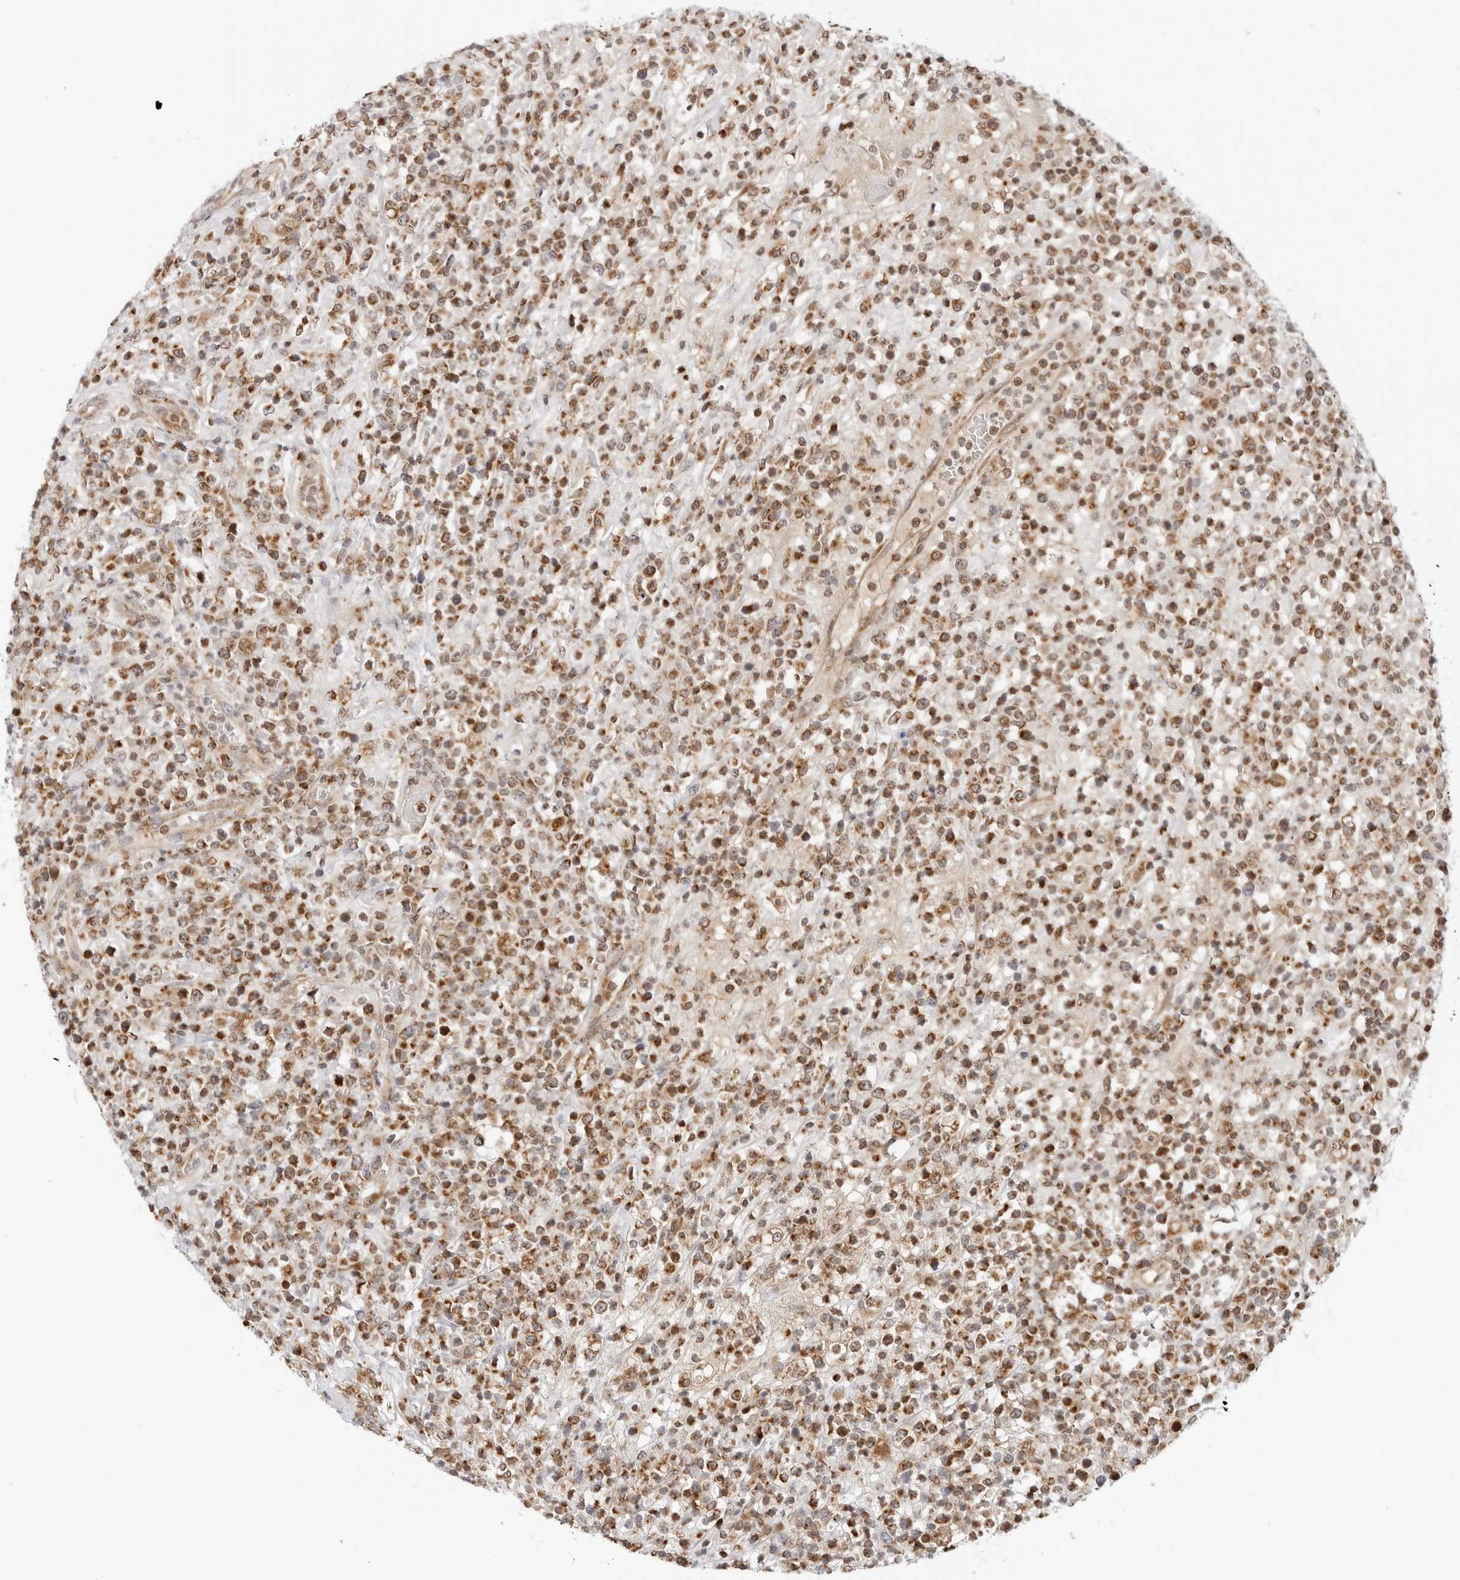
{"staining": {"intensity": "moderate", "quantity": ">75%", "location": "cytoplasmic/membranous"}, "tissue": "lymphoma", "cell_type": "Tumor cells", "image_type": "cancer", "snomed": [{"axis": "morphology", "description": "Malignant lymphoma, non-Hodgkin's type, High grade"}, {"axis": "topography", "description": "Colon"}], "caption": "Approximately >75% of tumor cells in lymphoma reveal moderate cytoplasmic/membranous protein expression as visualized by brown immunohistochemical staining.", "gene": "DYRK4", "patient": {"sex": "female", "age": 53}}